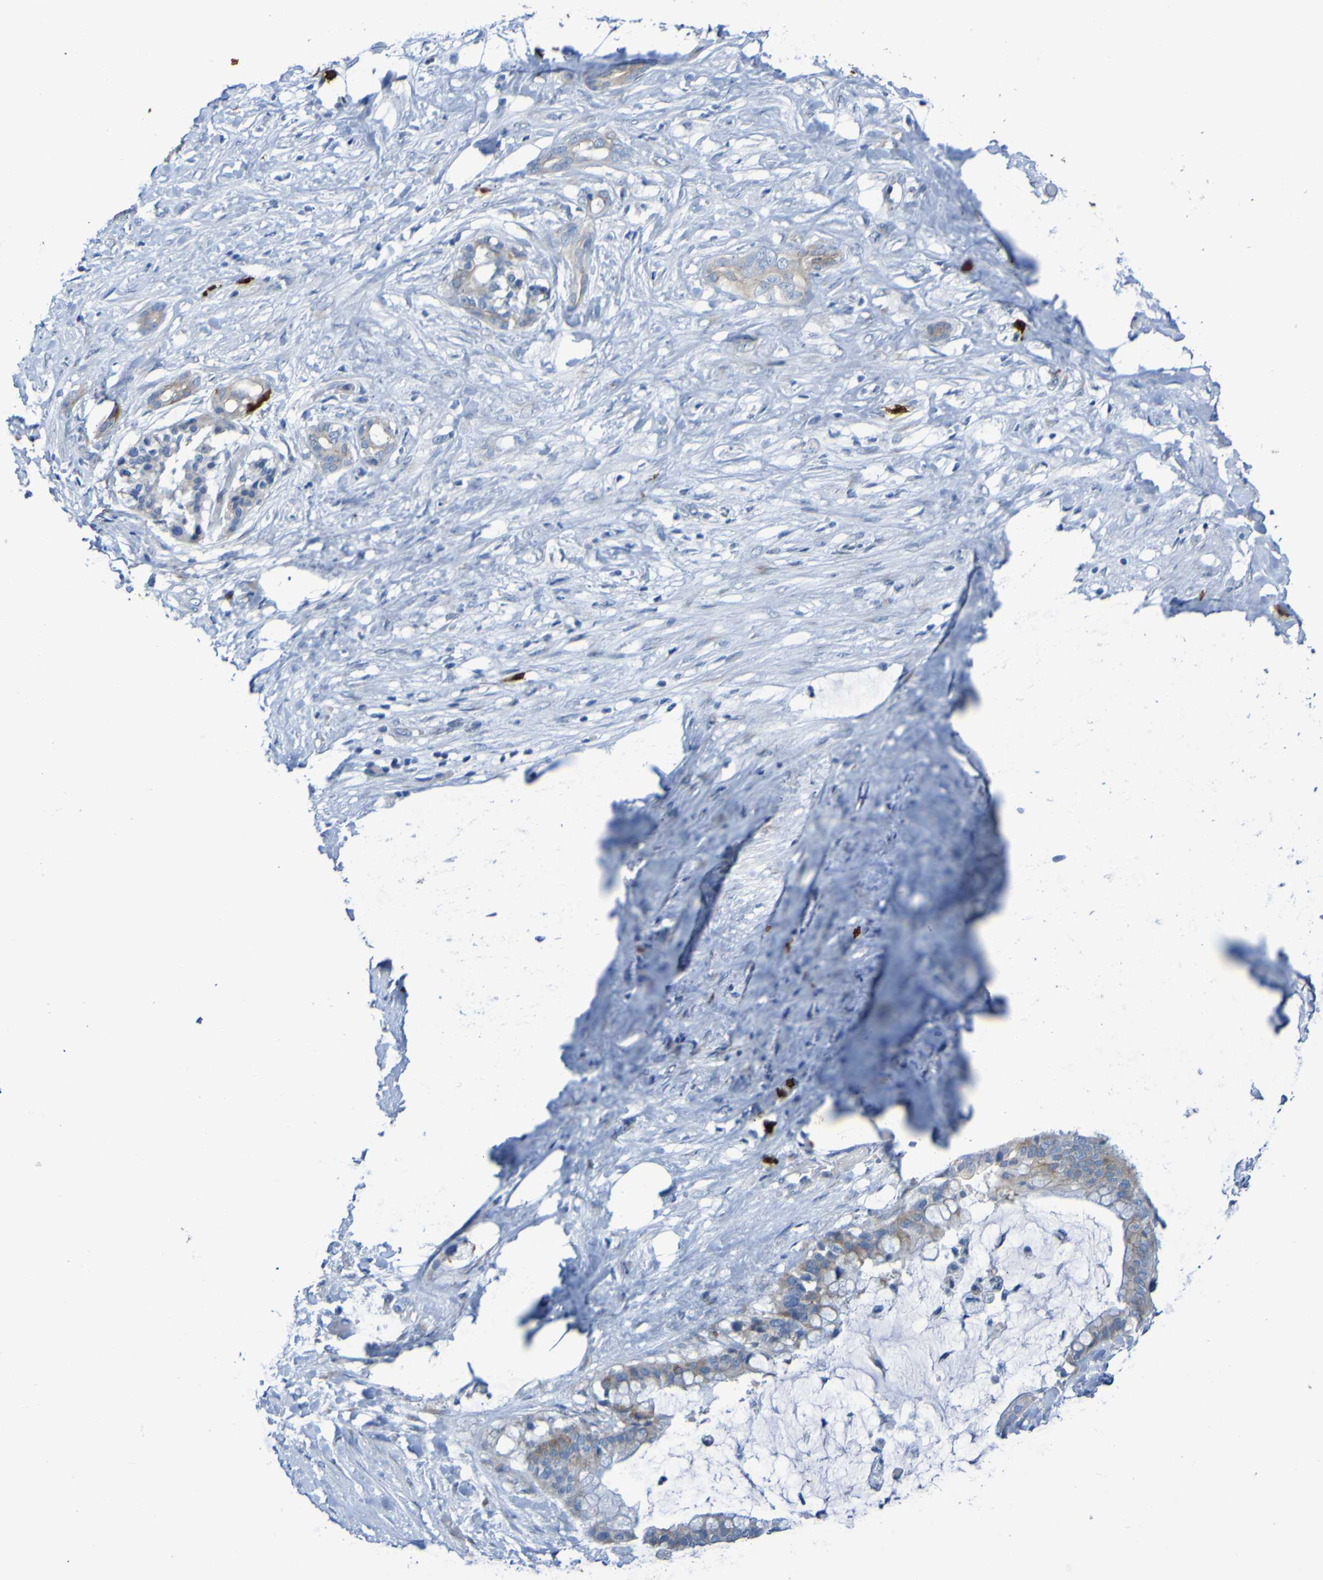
{"staining": {"intensity": "moderate", "quantity": ">75%", "location": "cytoplasmic/membranous"}, "tissue": "pancreatic cancer", "cell_type": "Tumor cells", "image_type": "cancer", "snomed": [{"axis": "morphology", "description": "Adenocarcinoma, NOS"}, {"axis": "topography", "description": "Pancreas"}], "caption": "IHC of pancreatic cancer displays medium levels of moderate cytoplasmic/membranous expression in about >75% of tumor cells.", "gene": "C11orf24", "patient": {"sex": "male", "age": 41}}